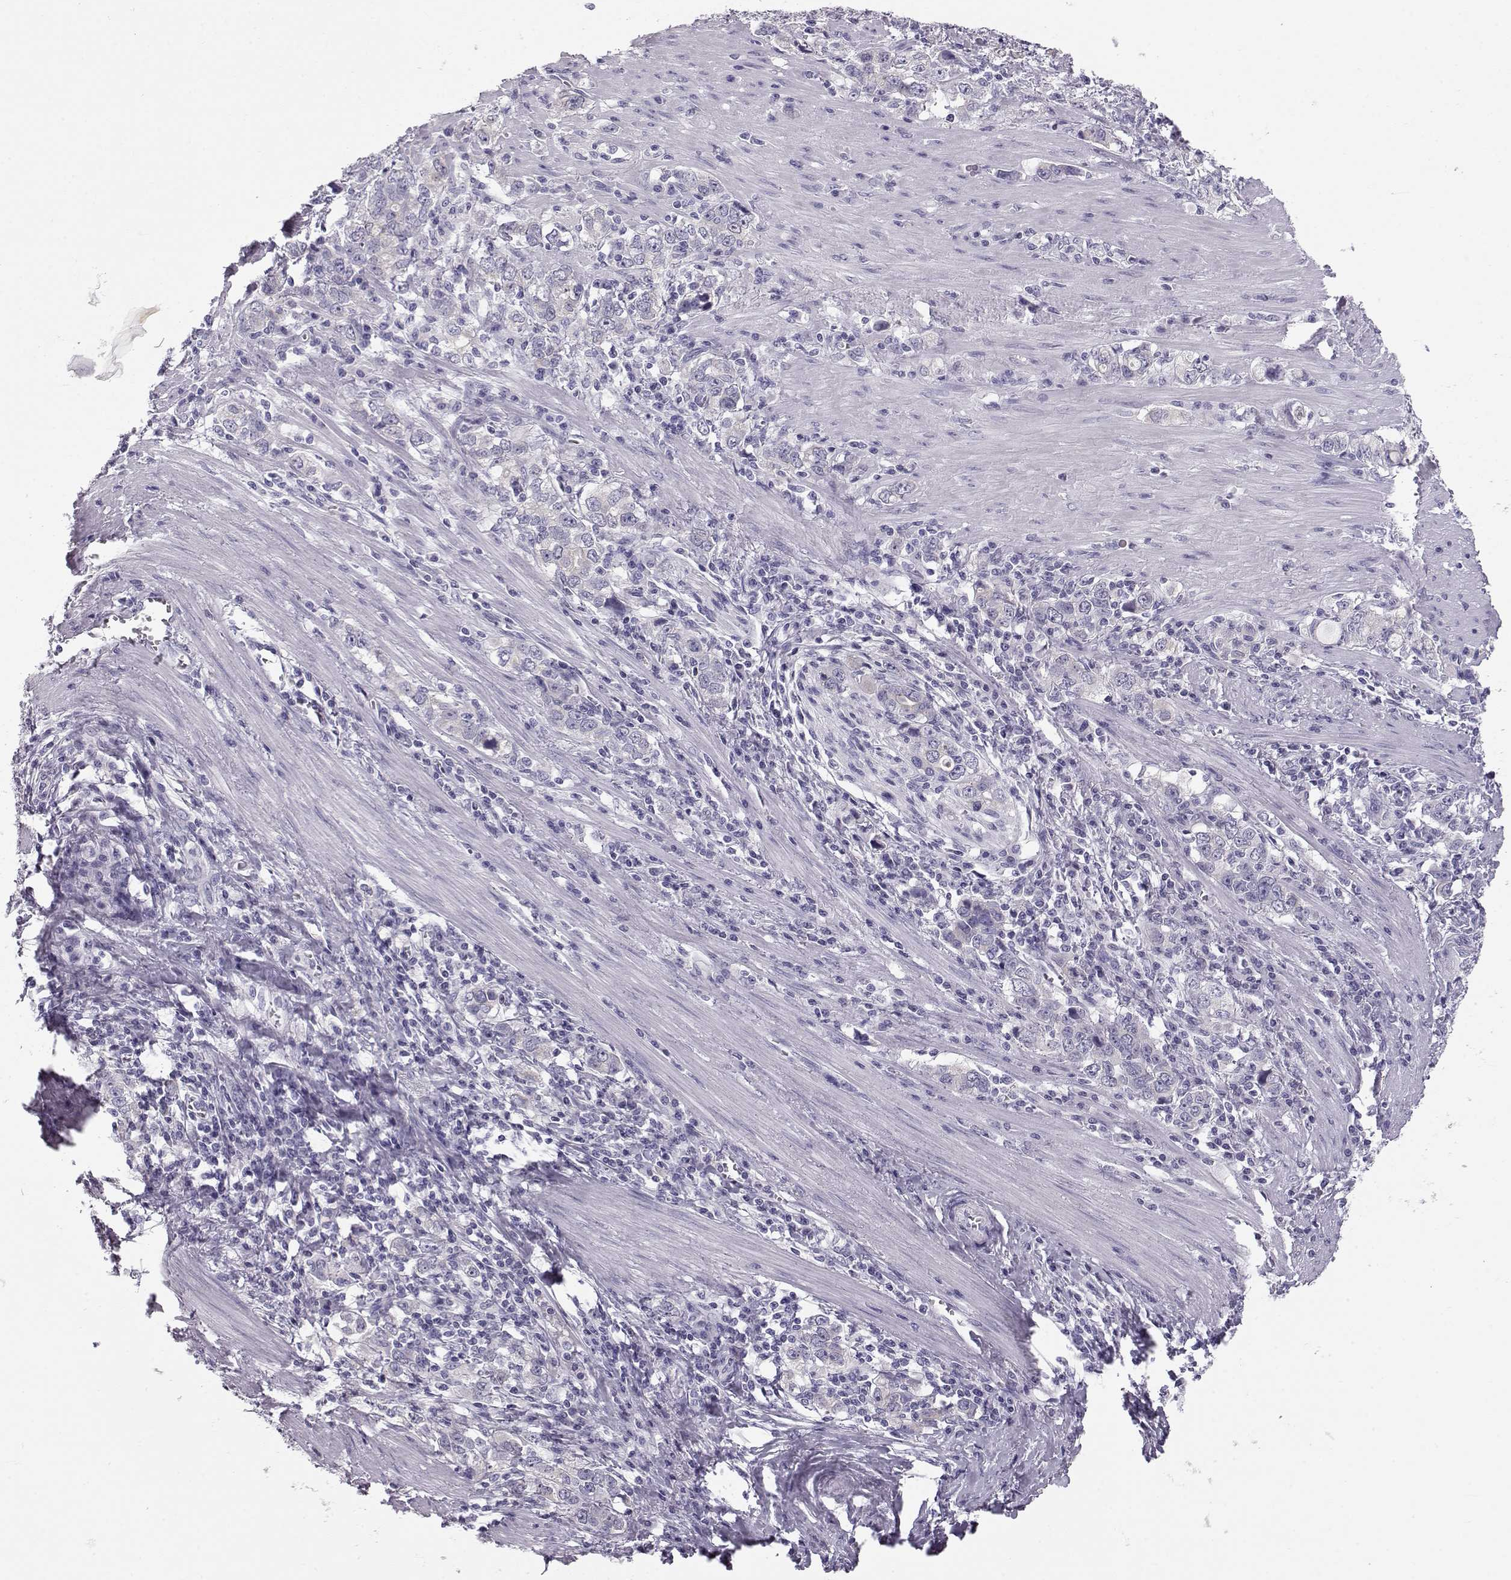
{"staining": {"intensity": "negative", "quantity": "none", "location": "none"}, "tissue": "stomach cancer", "cell_type": "Tumor cells", "image_type": "cancer", "snomed": [{"axis": "morphology", "description": "Adenocarcinoma, NOS"}, {"axis": "topography", "description": "Stomach, lower"}], "caption": "Tumor cells are negative for brown protein staining in adenocarcinoma (stomach). (Brightfield microscopy of DAB (3,3'-diaminobenzidine) immunohistochemistry (IHC) at high magnification).", "gene": "GPR26", "patient": {"sex": "female", "age": 72}}